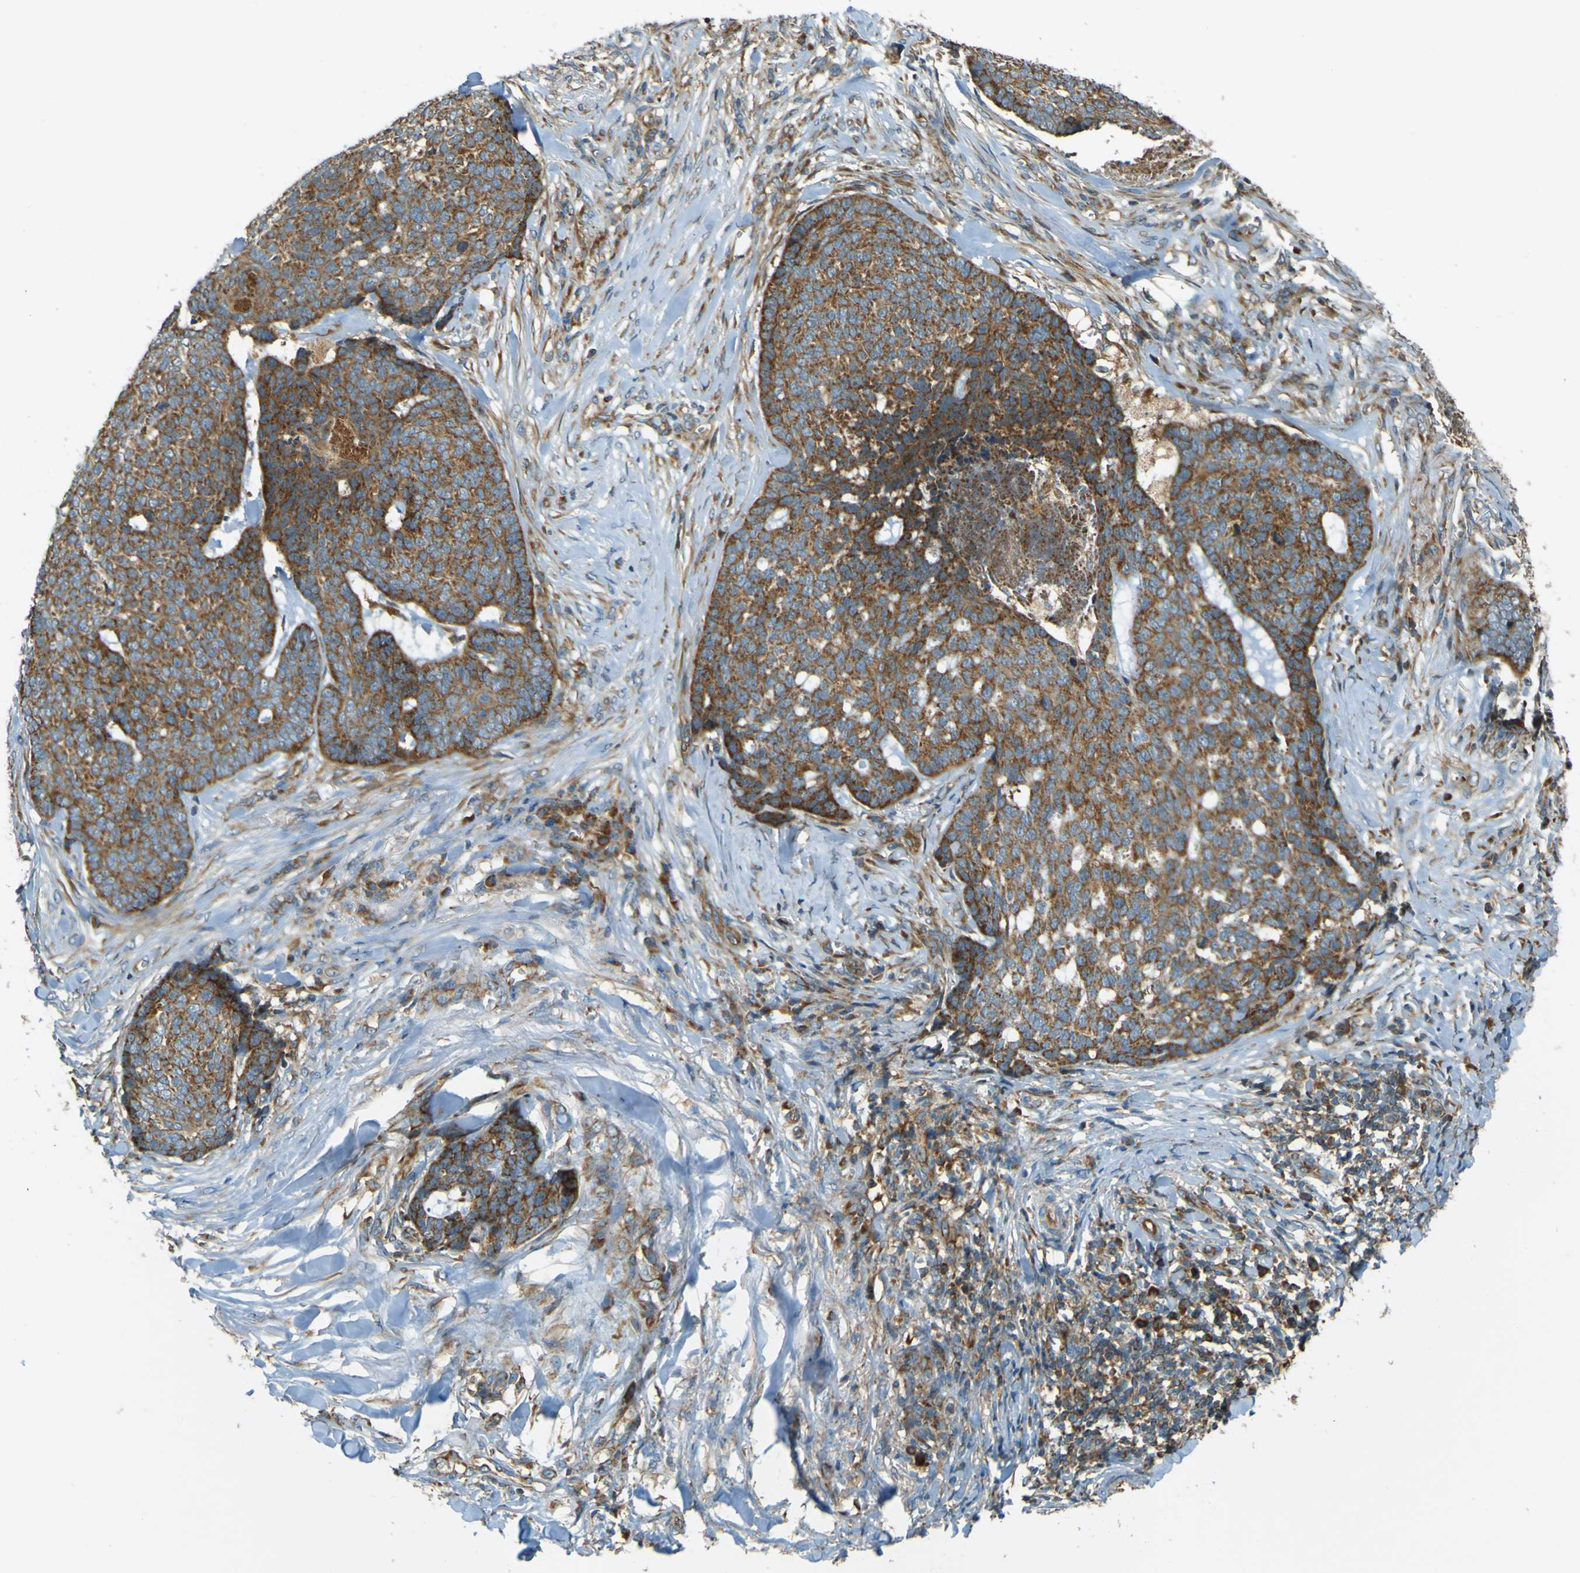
{"staining": {"intensity": "strong", "quantity": ">75%", "location": "cytoplasmic/membranous"}, "tissue": "skin cancer", "cell_type": "Tumor cells", "image_type": "cancer", "snomed": [{"axis": "morphology", "description": "Basal cell carcinoma"}, {"axis": "topography", "description": "Skin"}], "caption": "Immunohistochemical staining of skin cancer (basal cell carcinoma) reveals strong cytoplasmic/membranous protein positivity in approximately >75% of tumor cells.", "gene": "DNAJC5", "patient": {"sex": "male", "age": 84}}